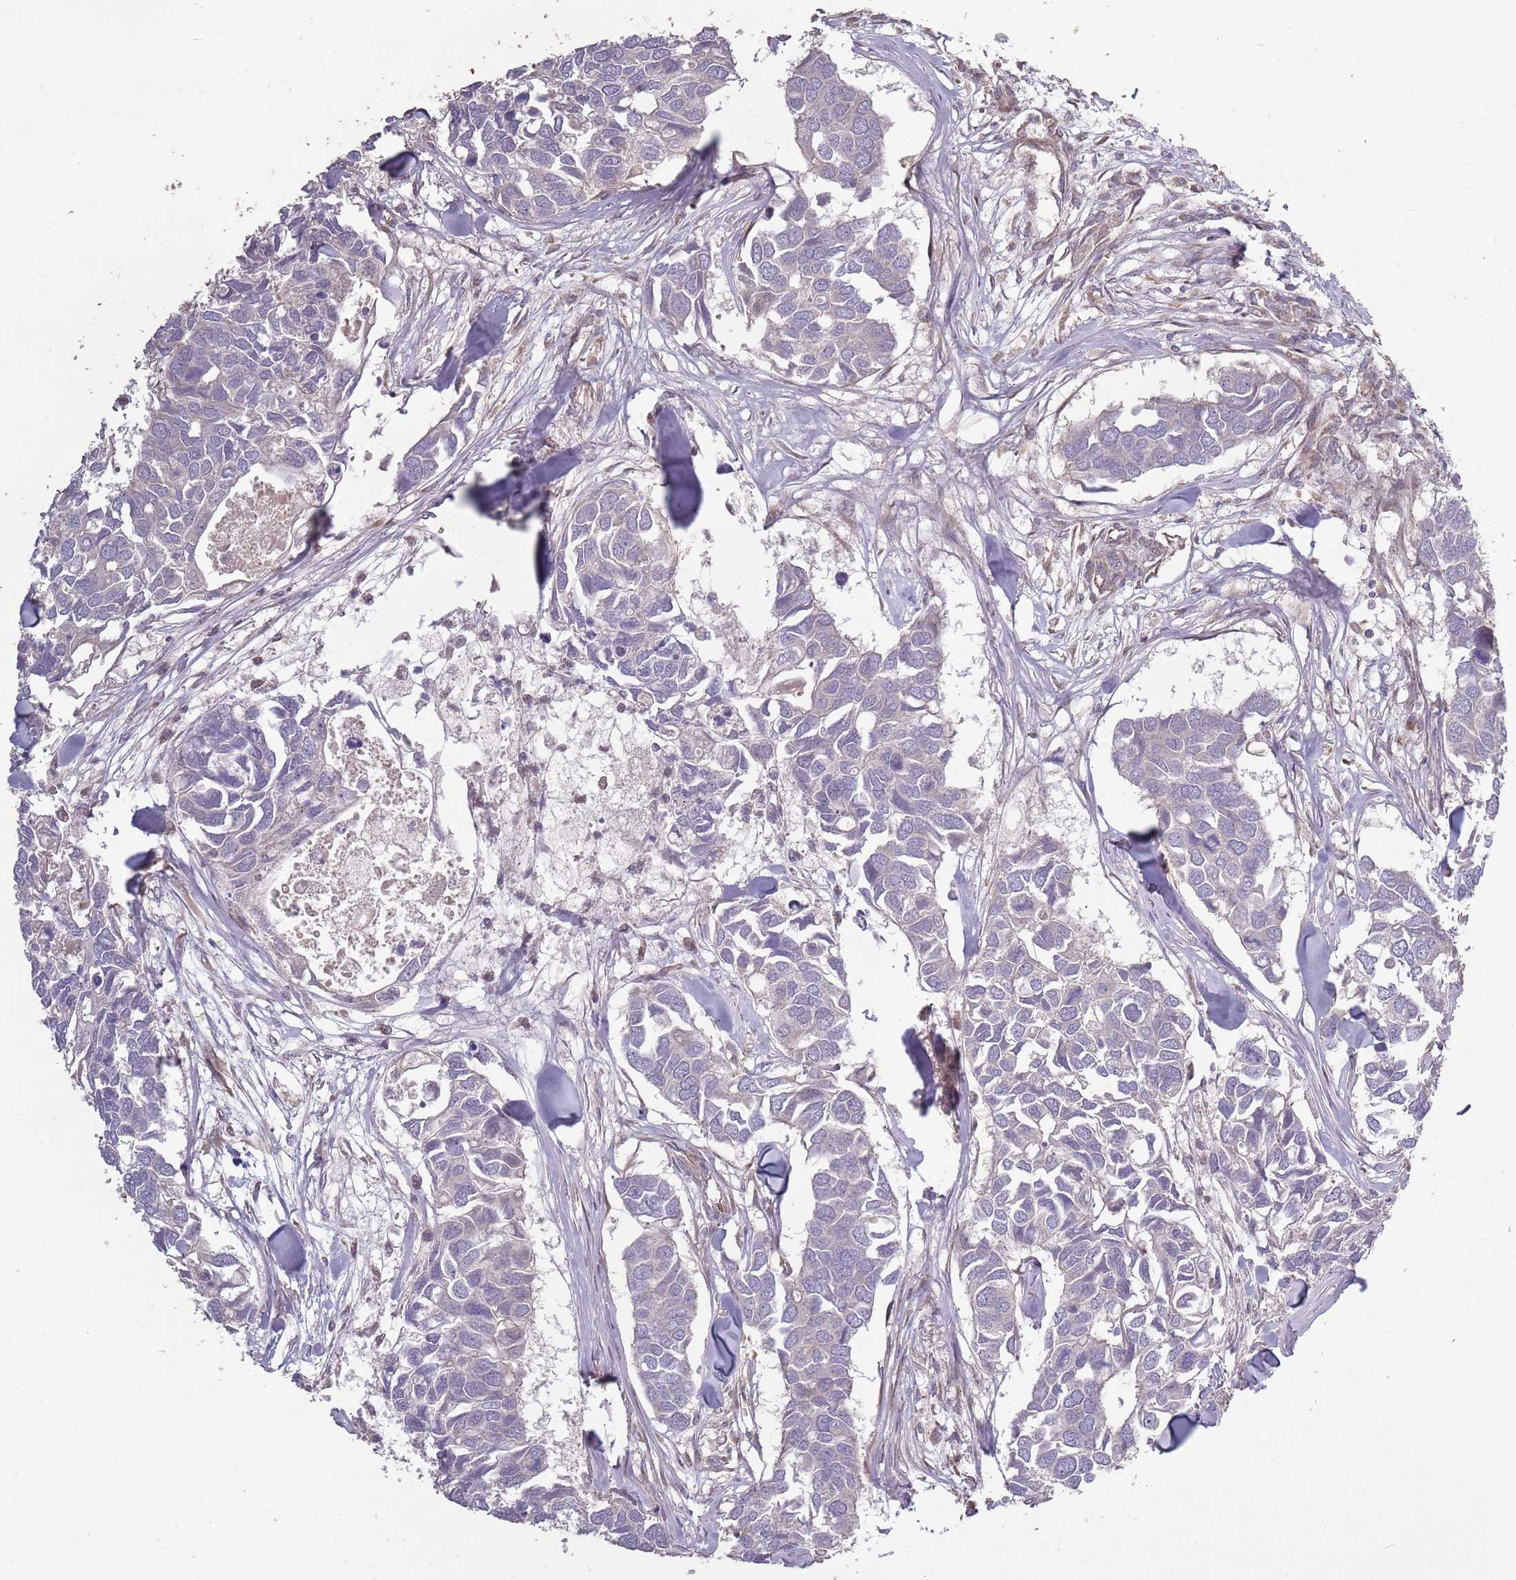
{"staining": {"intensity": "negative", "quantity": "none", "location": "none"}, "tissue": "breast cancer", "cell_type": "Tumor cells", "image_type": "cancer", "snomed": [{"axis": "morphology", "description": "Duct carcinoma"}, {"axis": "topography", "description": "Breast"}], "caption": "A histopathology image of human infiltrating ductal carcinoma (breast) is negative for staining in tumor cells. (DAB (3,3'-diaminobenzidine) immunohistochemistry visualized using brightfield microscopy, high magnification).", "gene": "PLD6", "patient": {"sex": "female", "age": 83}}